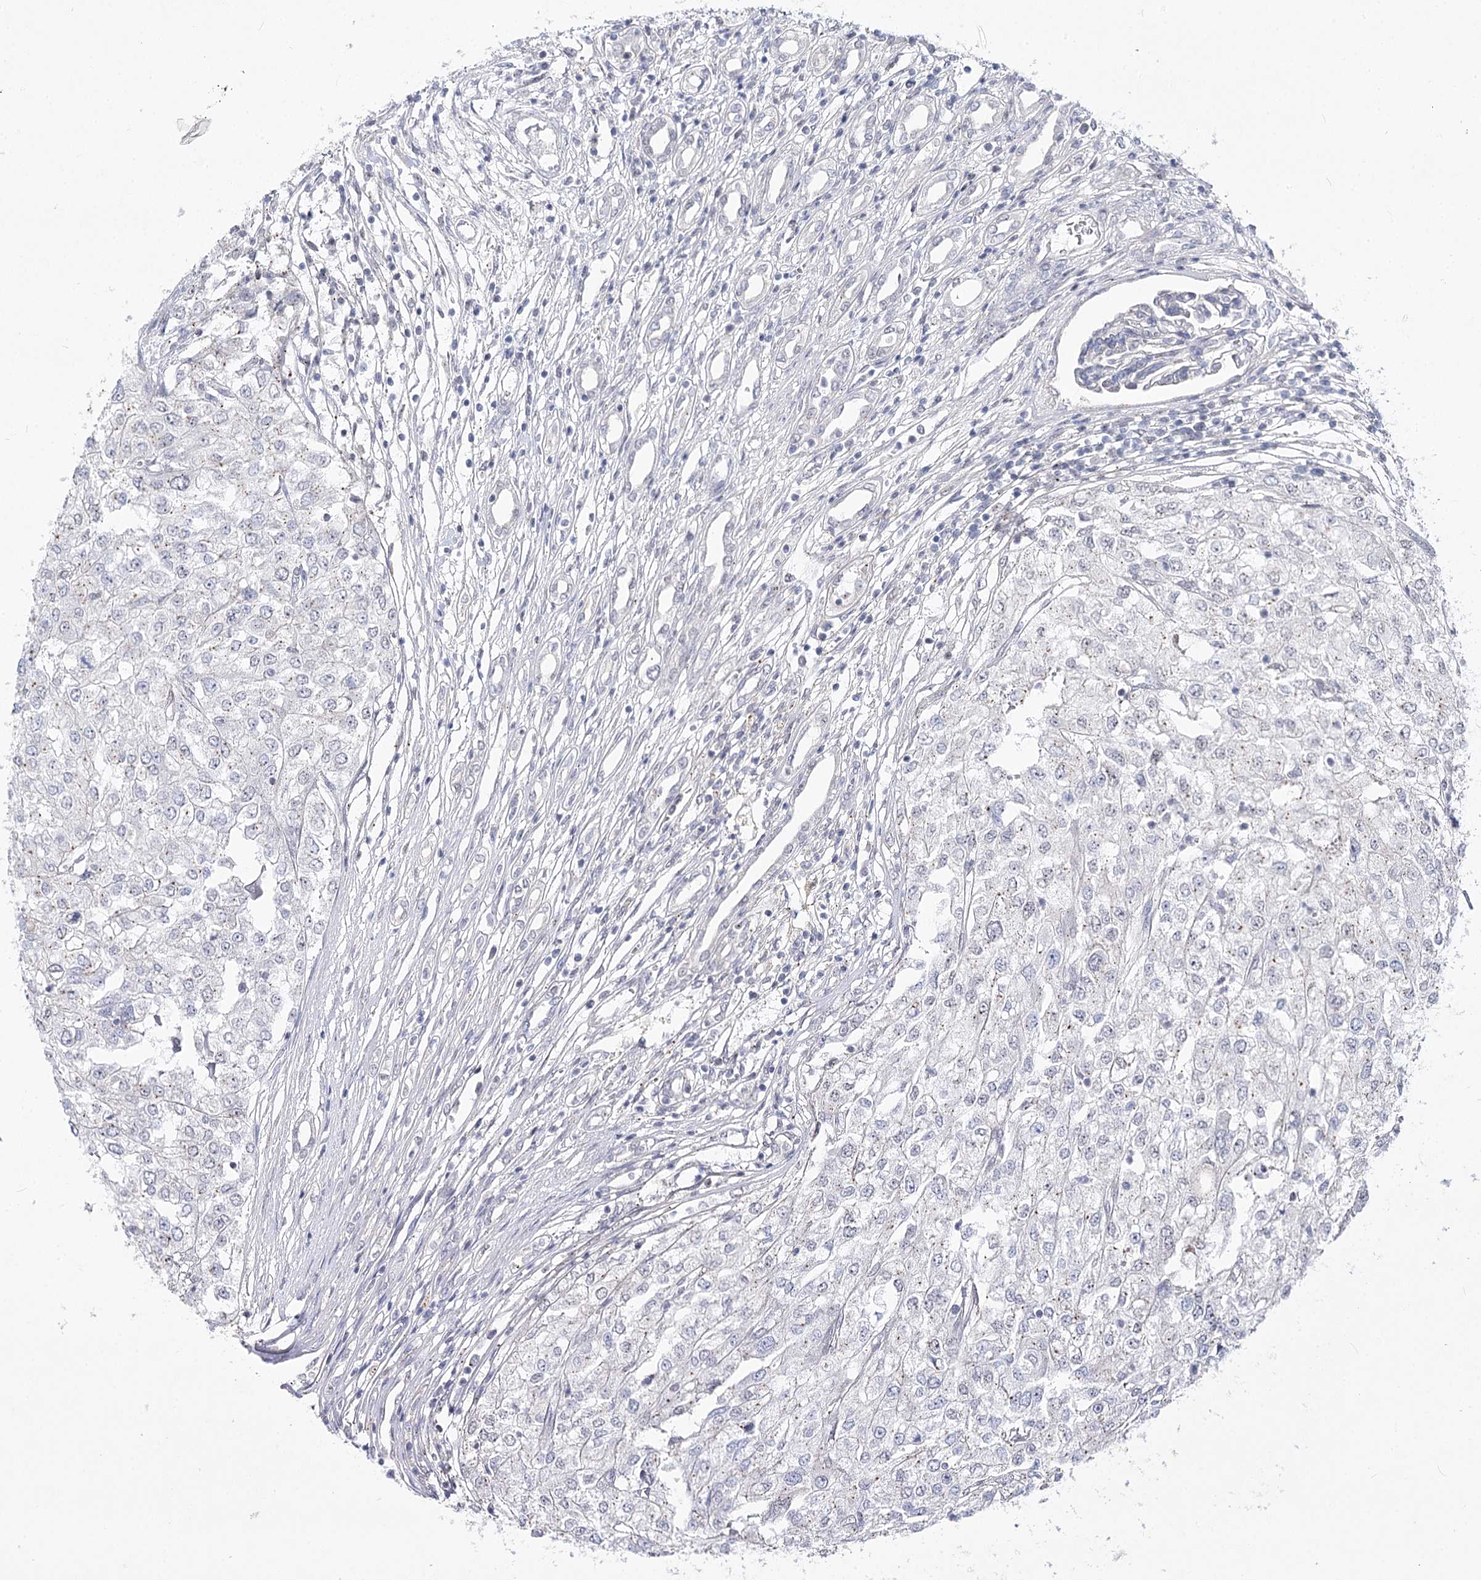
{"staining": {"intensity": "negative", "quantity": "none", "location": "none"}, "tissue": "renal cancer", "cell_type": "Tumor cells", "image_type": "cancer", "snomed": [{"axis": "morphology", "description": "Adenocarcinoma, NOS"}, {"axis": "topography", "description": "Kidney"}], "caption": "IHC histopathology image of neoplastic tissue: human renal cancer (adenocarcinoma) stained with DAB exhibits no significant protein staining in tumor cells.", "gene": "ATP10B", "patient": {"sex": "female", "age": 54}}